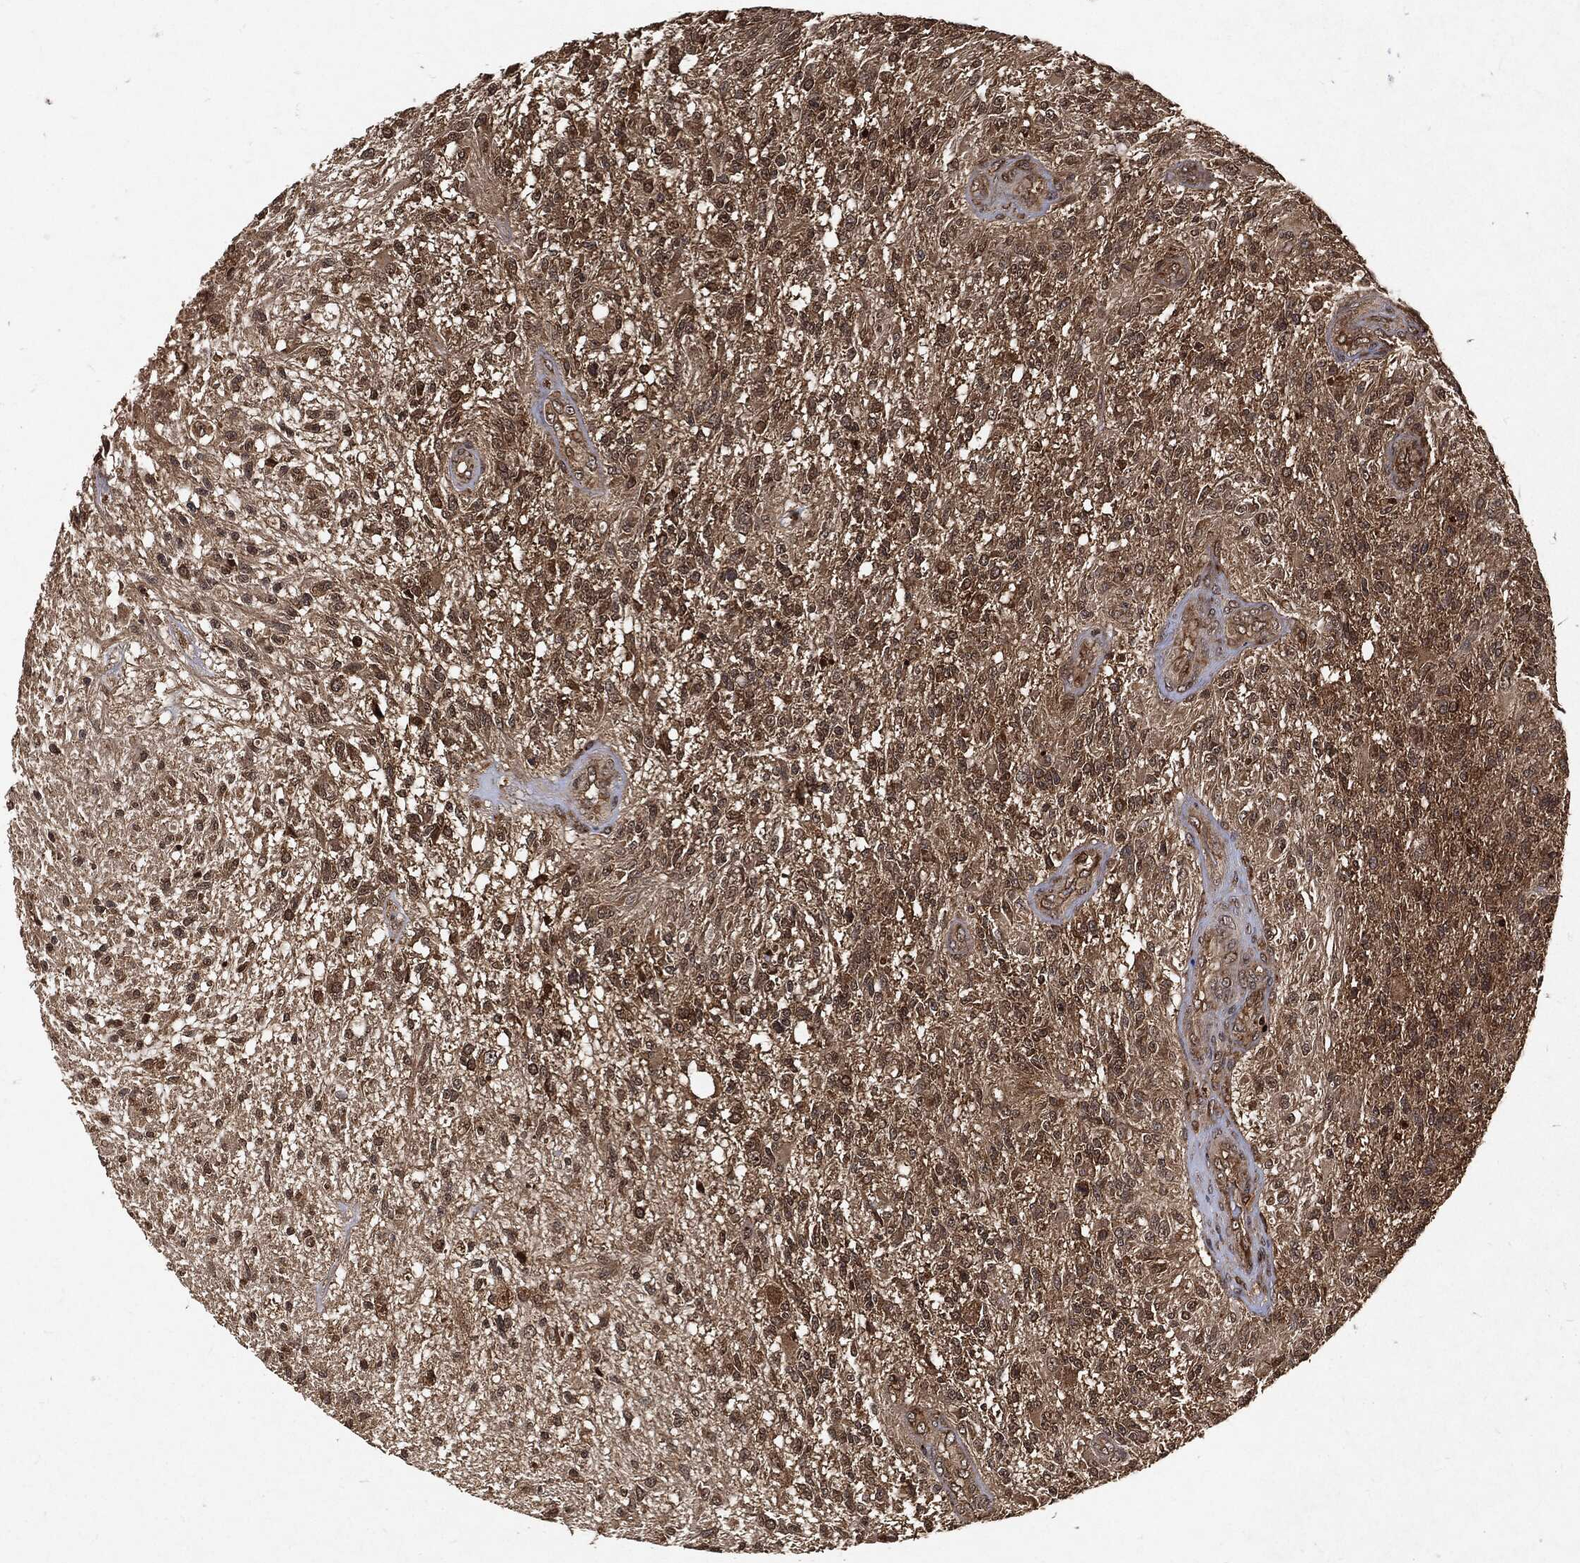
{"staining": {"intensity": "moderate", "quantity": ">75%", "location": "cytoplasmic/membranous"}, "tissue": "glioma", "cell_type": "Tumor cells", "image_type": "cancer", "snomed": [{"axis": "morphology", "description": "Glioma, malignant, High grade"}, {"axis": "topography", "description": "Brain"}], "caption": "Moderate cytoplasmic/membranous staining is appreciated in about >75% of tumor cells in high-grade glioma (malignant). (DAB (3,3'-diaminobenzidine) IHC, brown staining for protein, blue staining for nuclei).", "gene": "ZNF226", "patient": {"sex": "male", "age": 56}}